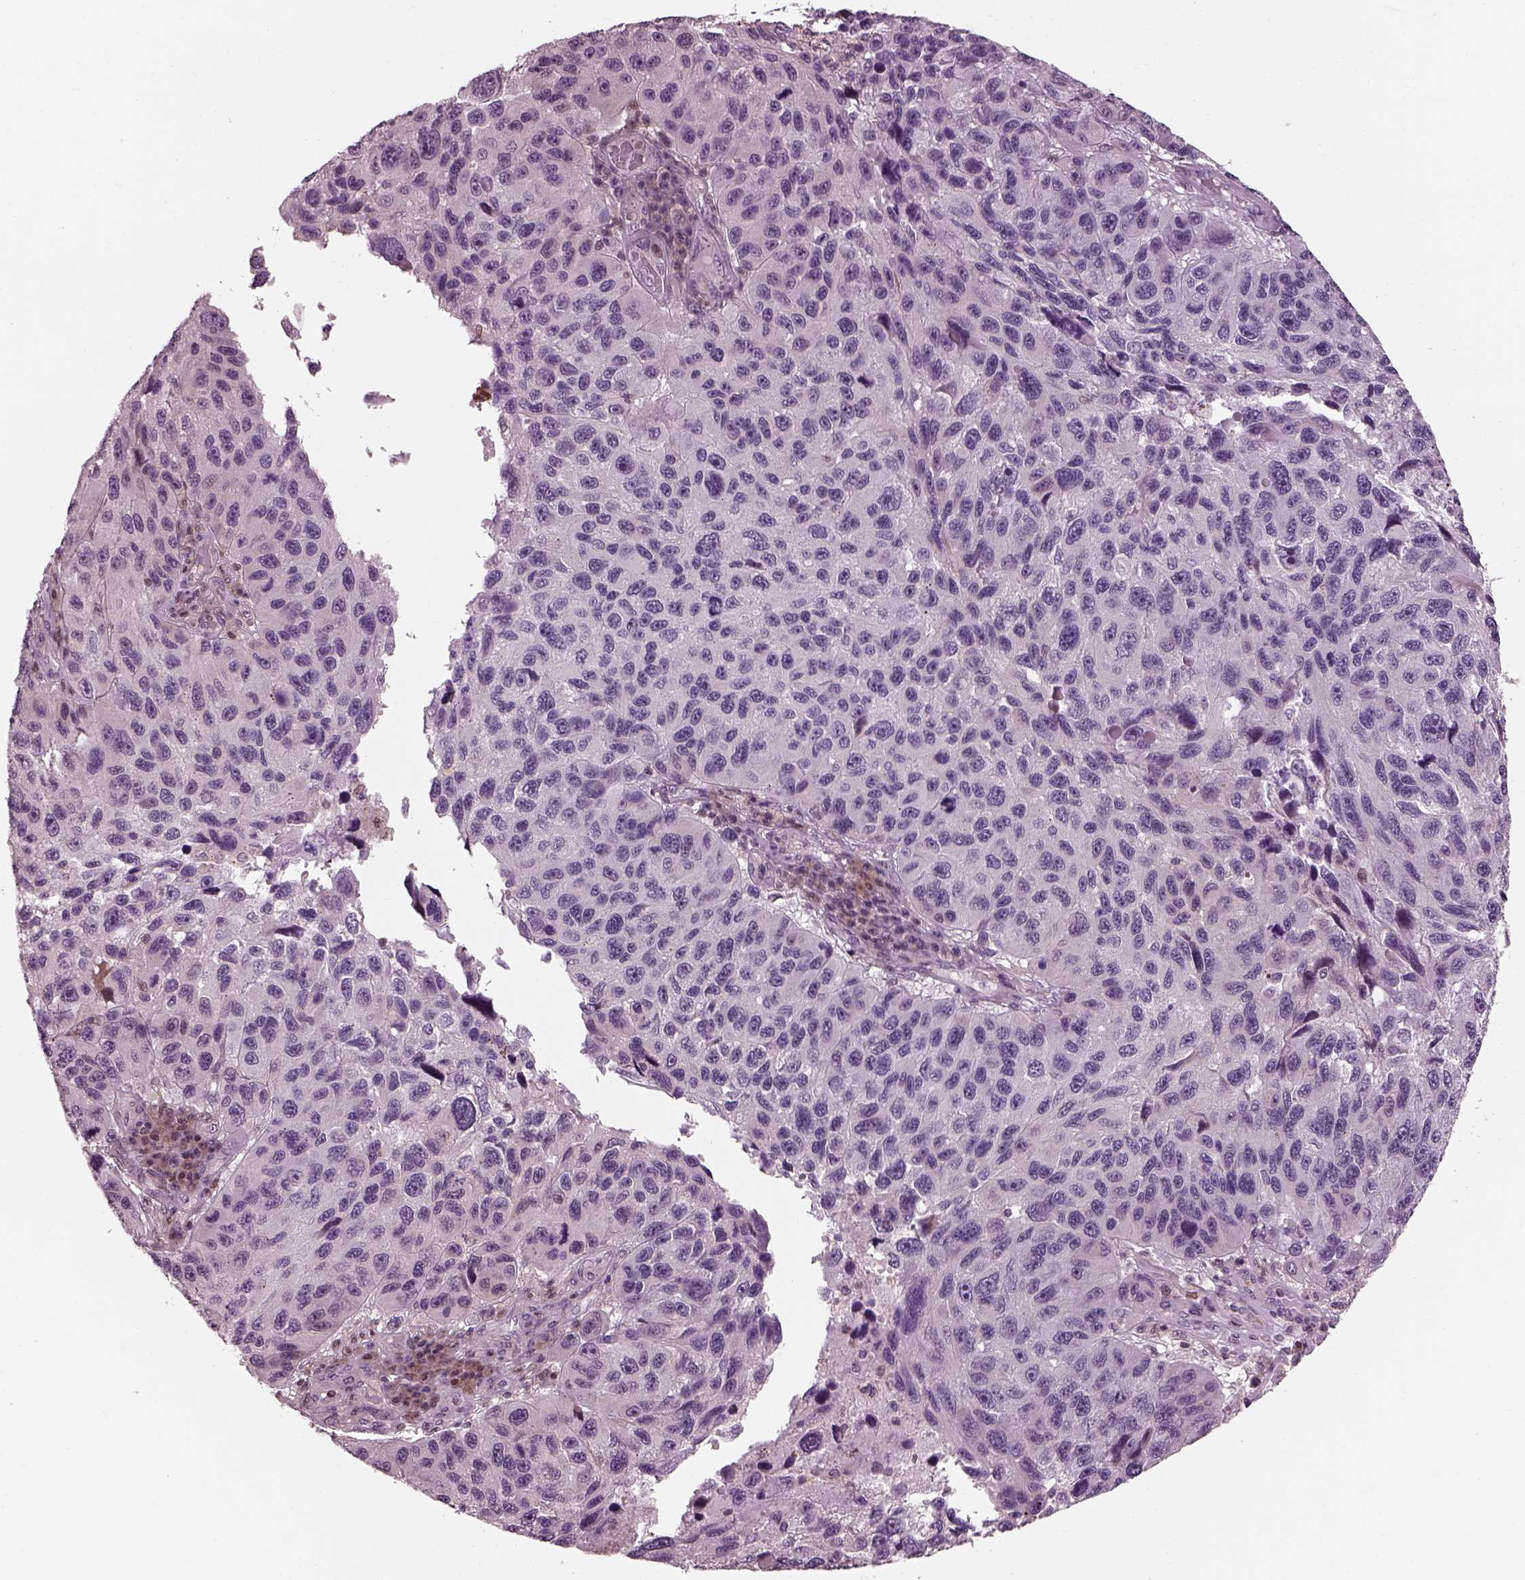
{"staining": {"intensity": "negative", "quantity": "none", "location": "none"}, "tissue": "melanoma", "cell_type": "Tumor cells", "image_type": "cancer", "snomed": [{"axis": "morphology", "description": "Malignant melanoma, NOS"}, {"axis": "topography", "description": "Skin"}], "caption": "IHC of malignant melanoma displays no positivity in tumor cells.", "gene": "BFSP1", "patient": {"sex": "male", "age": 53}}